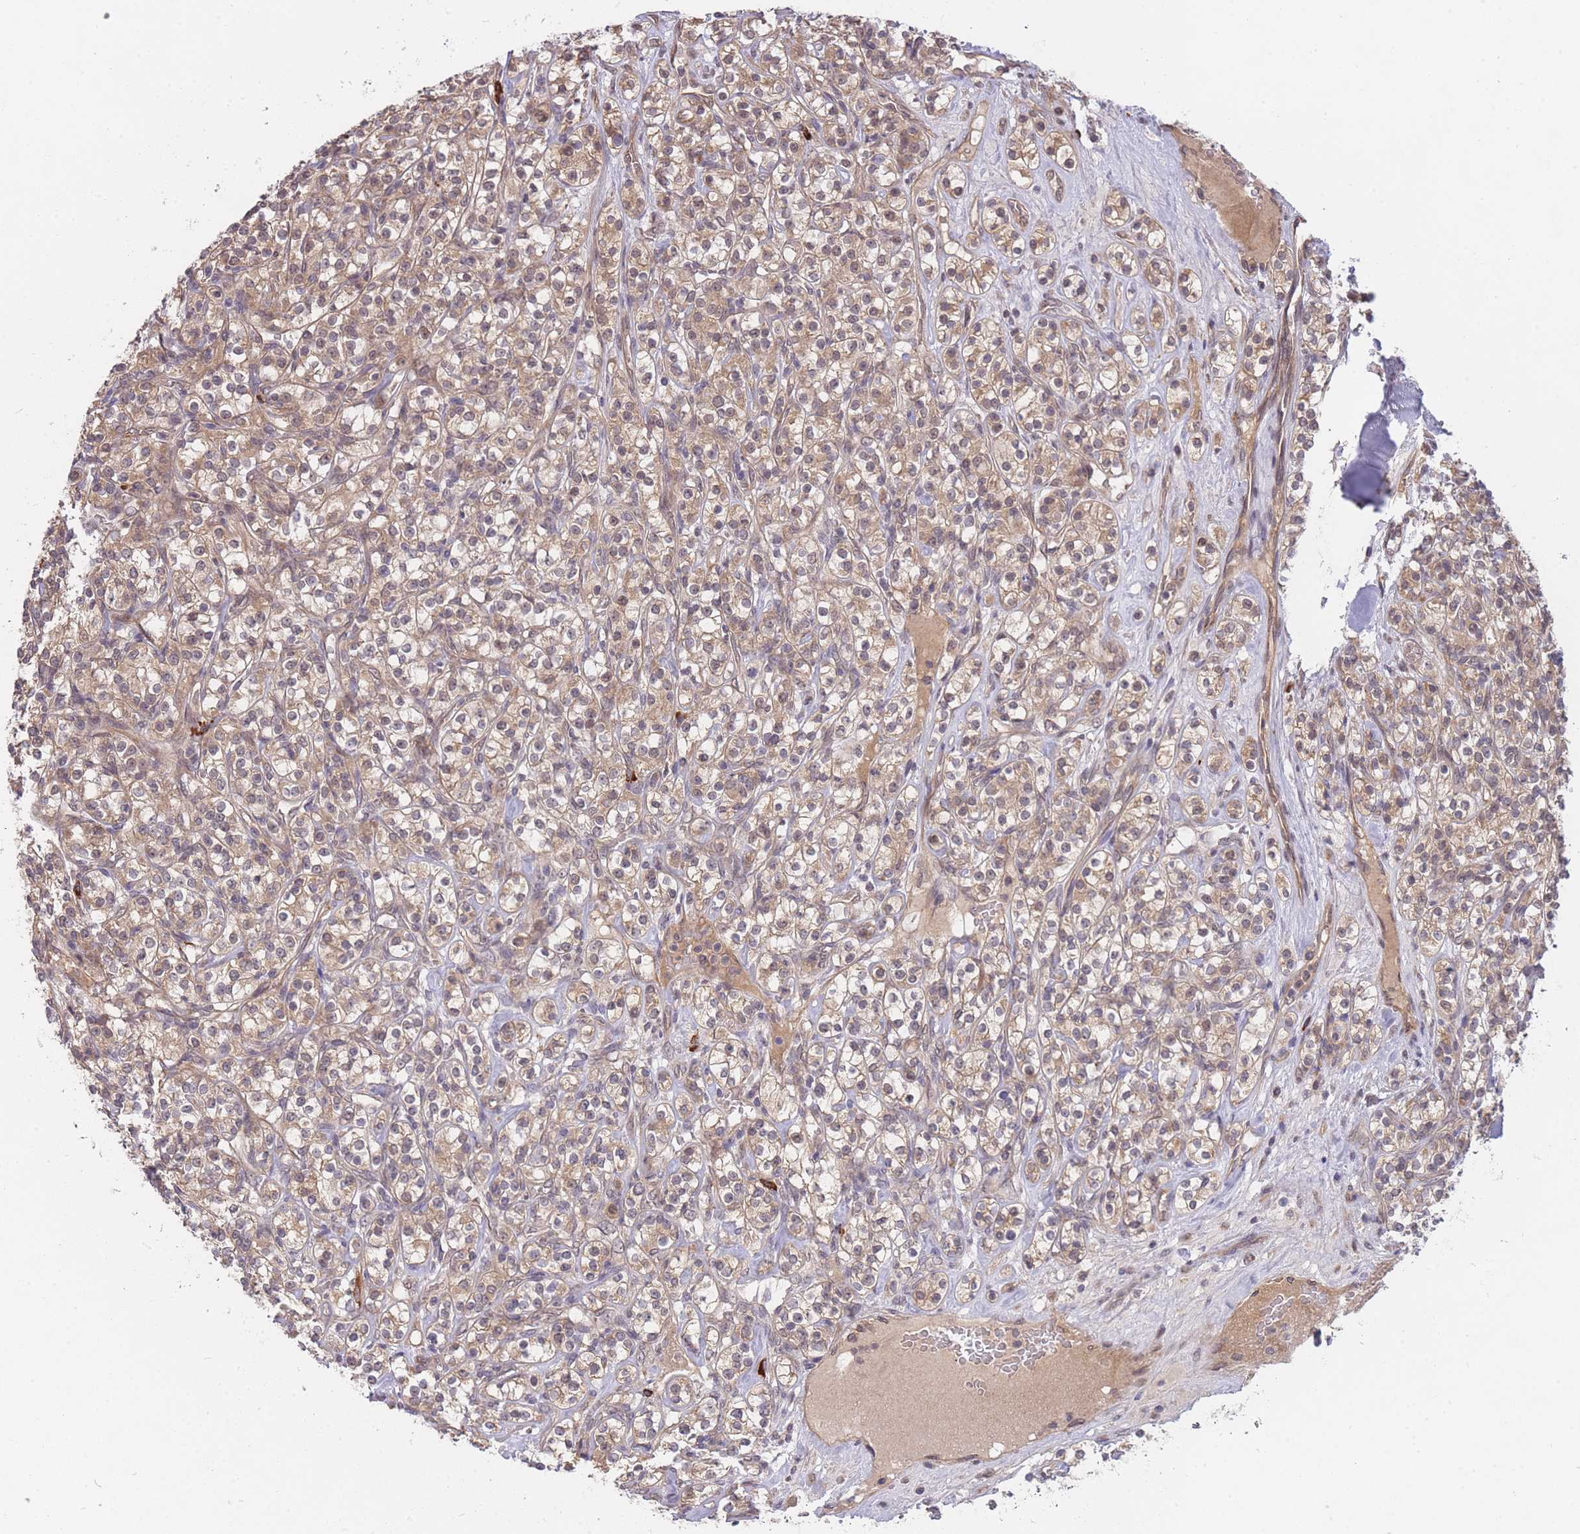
{"staining": {"intensity": "weak", "quantity": ">75%", "location": "cytoplasmic/membranous,nuclear"}, "tissue": "renal cancer", "cell_type": "Tumor cells", "image_type": "cancer", "snomed": [{"axis": "morphology", "description": "Adenocarcinoma, NOS"}, {"axis": "topography", "description": "Kidney"}], "caption": "Immunohistochemistry (IHC) photomicrograph of neoplastic tissue: adenocarcinoma (renal) stained using immunohistochemistry (IHC) reveals low levels of weak protein expression localized specifically in the cytoplasmic/membranous and nuclear of tumor cells, appearing as a cytoplasmic/membranous and nuclear brown color.", "gene": "SMC6", "patient": {"sex": "male", "age": 77}}